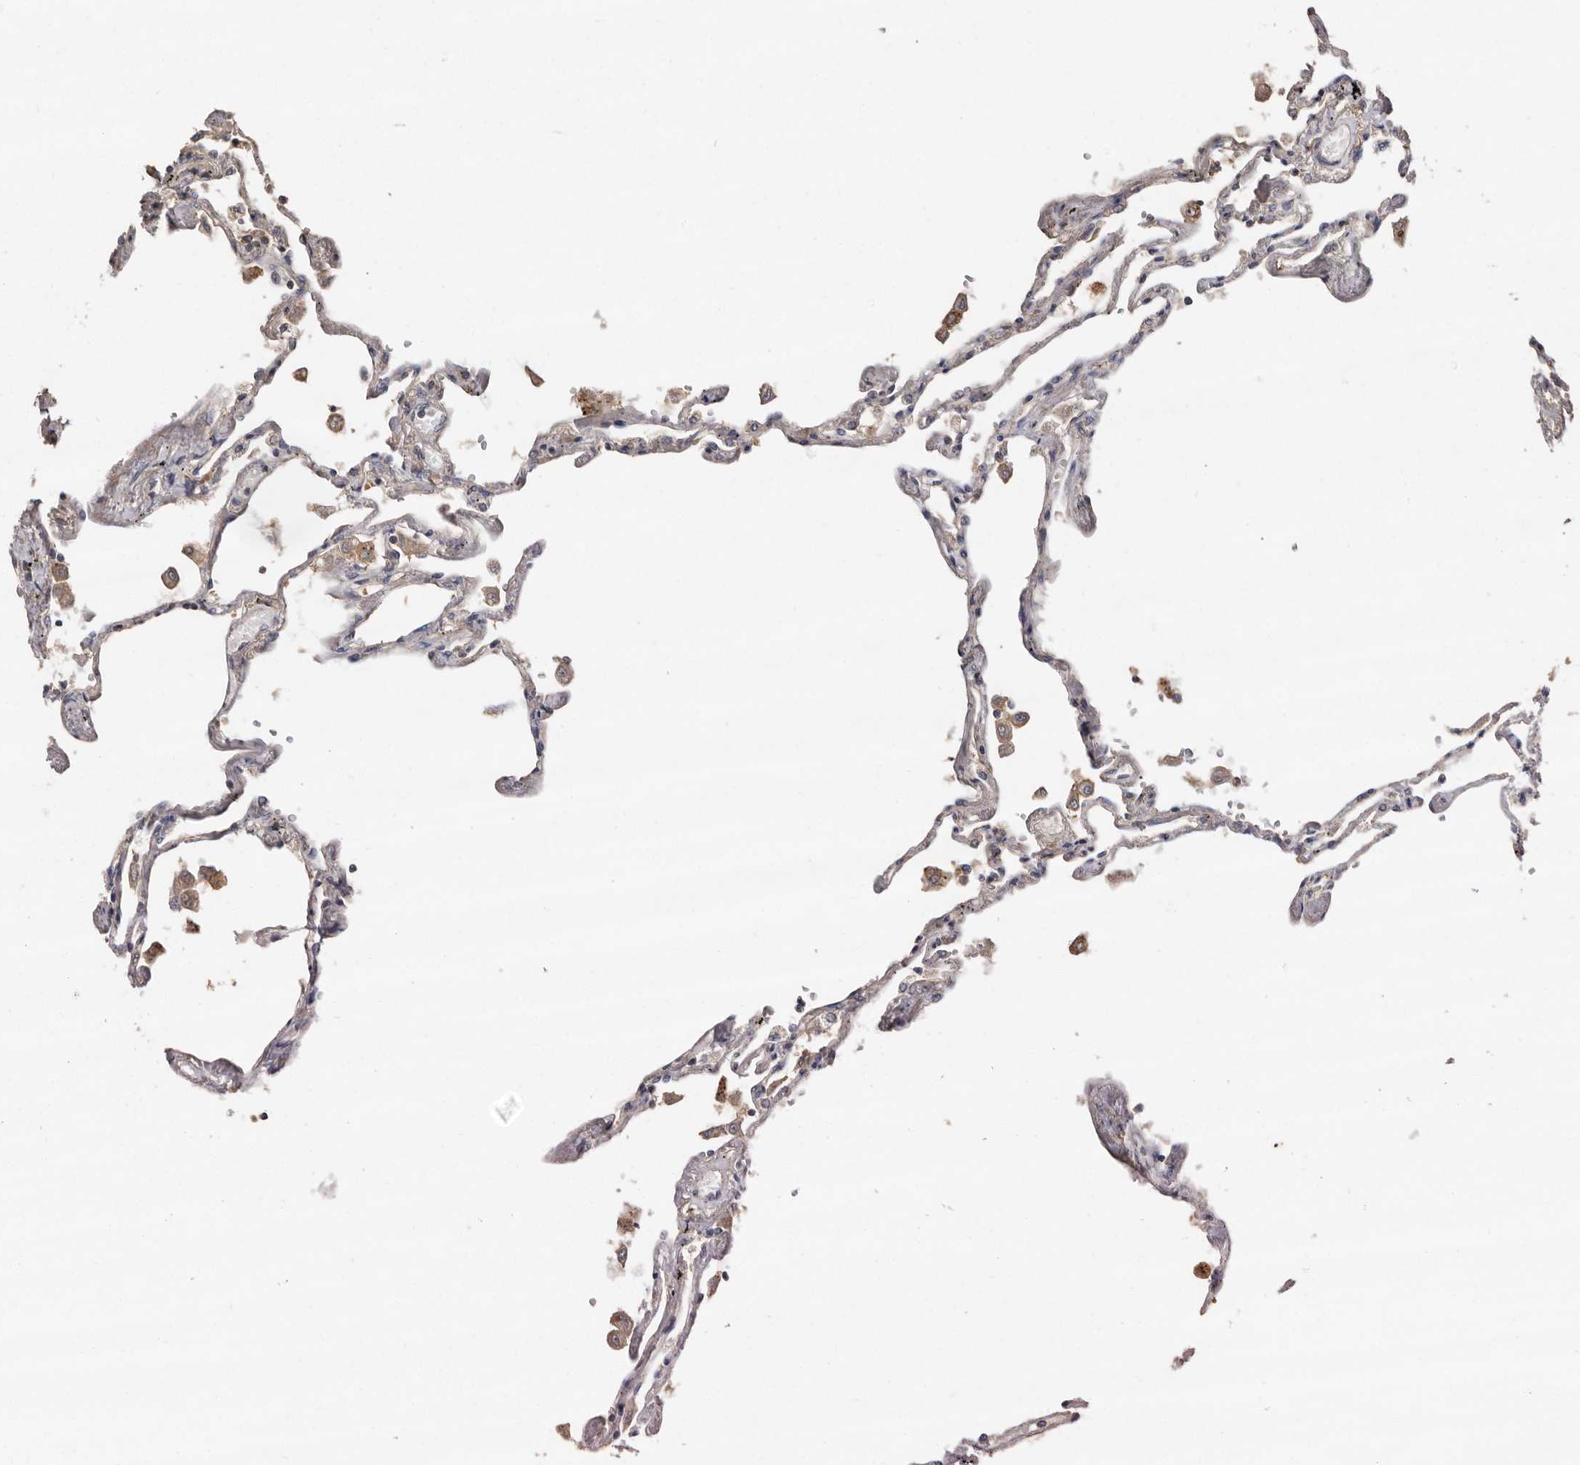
{"staining": {"intensity": "weak", "quantity": "<25%", "location": "cytoplasmic/membranous"}, "tissue": "lung", "cell_type": "Alveolar cells", "image_type": "normal", "snomed": [{"axis": "morphology", "description": "Normal tissue, NOS"}, {"axis": "topography", "description": "Lung"}], "caption": "Immunohistochemistry micrograph of normal lung stained for a protein (brown), which shows no positivity in alveolar cells.", "gene": "RWDD1", "patient": {"sex": "female", "age": 67}}